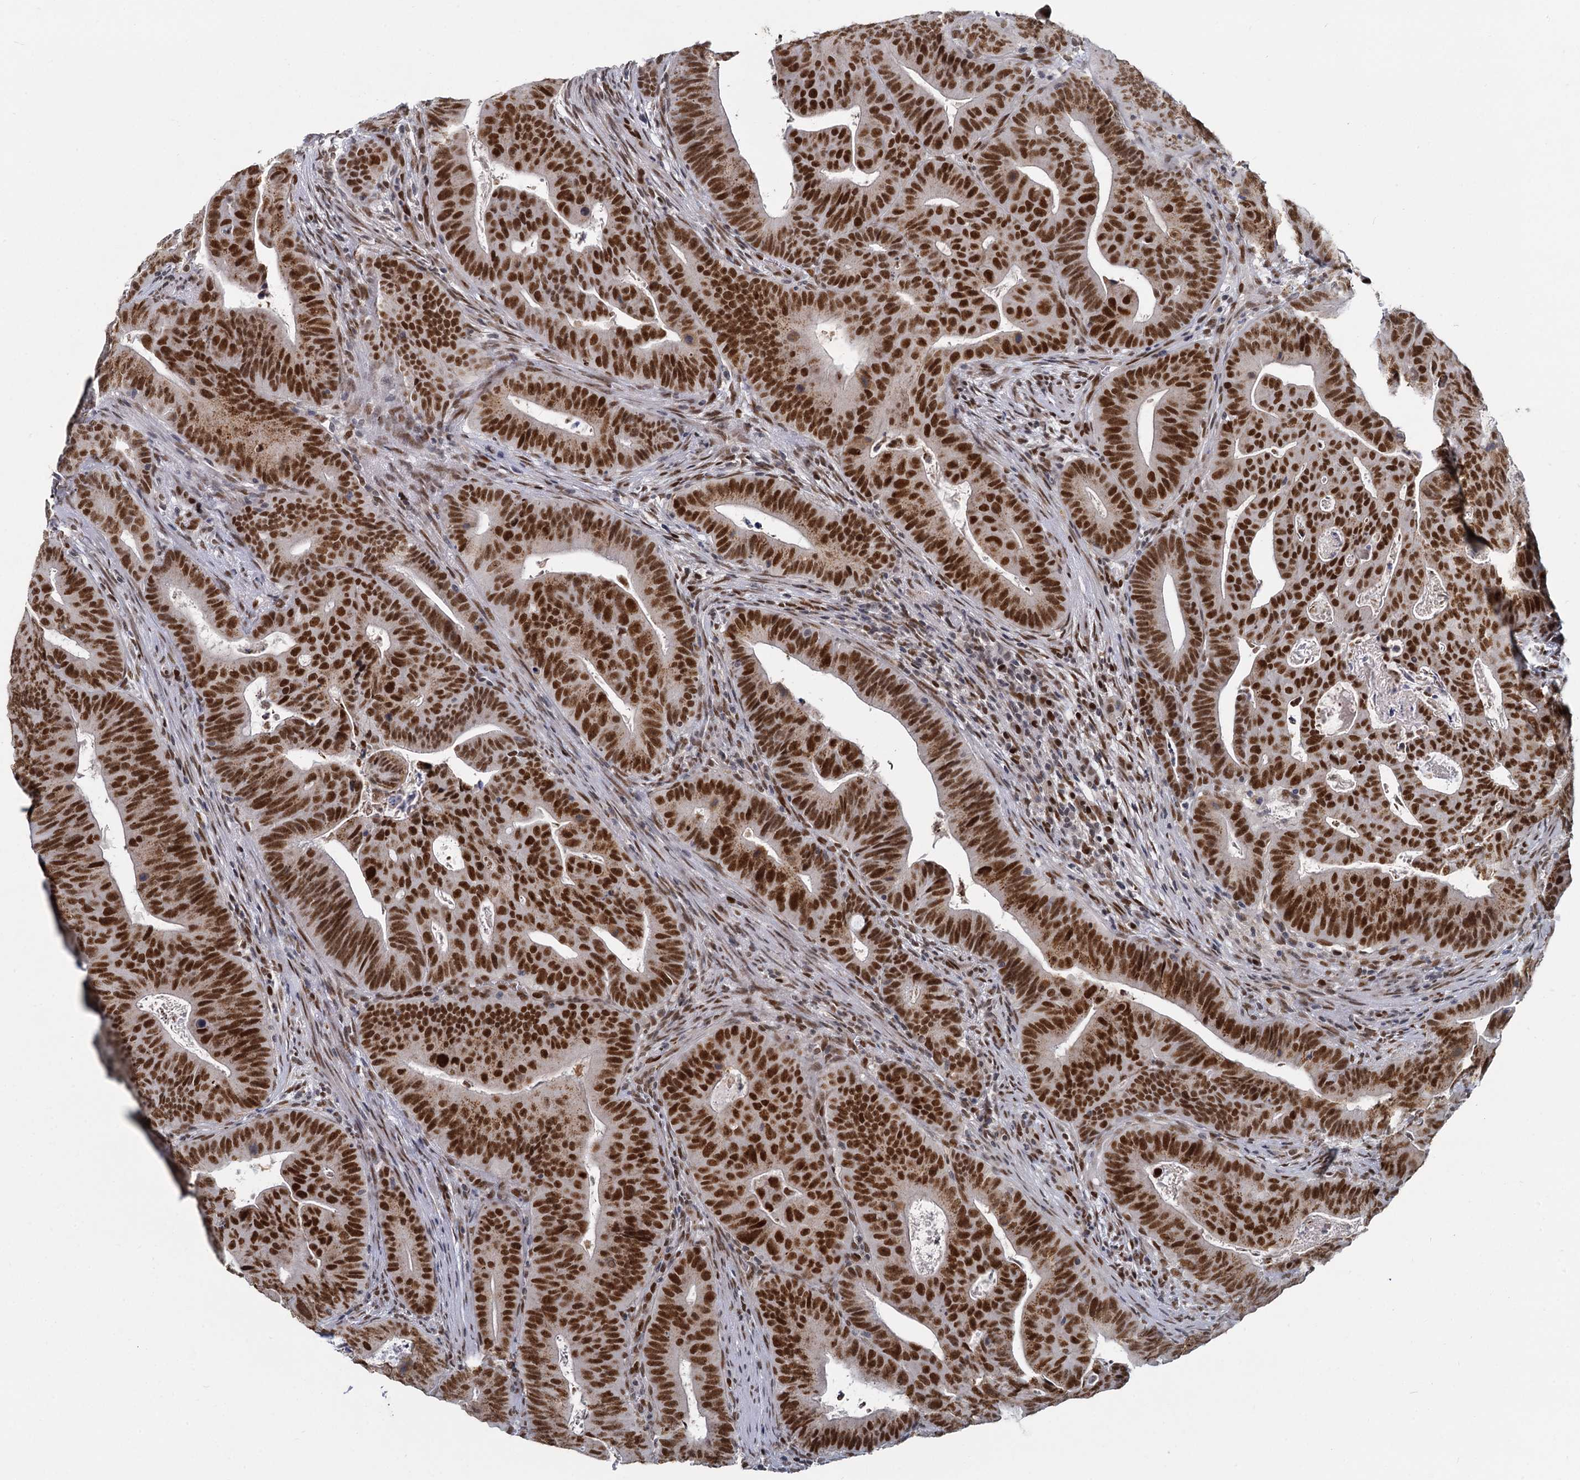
{"staining": {"intensity": "strong", "quantity": ">75%", "location": "nuclear"}, "tissue": "colorectal cancer", "cell_type": "Tumor cells", "image_type": "cancer", "snomed": [{"axis": "morphology", "description": "Adenocarcinoma, NOS"}, {"axis": "topography", "description": "Rectum"}], "caption": "Immunohistochemical staining of colorectal cancer demonstrates strong nuclear protein staining in about >75% of tumor cells.", "gene": "RPRD1A", "patient": {"sex": "female", "age": 75}}